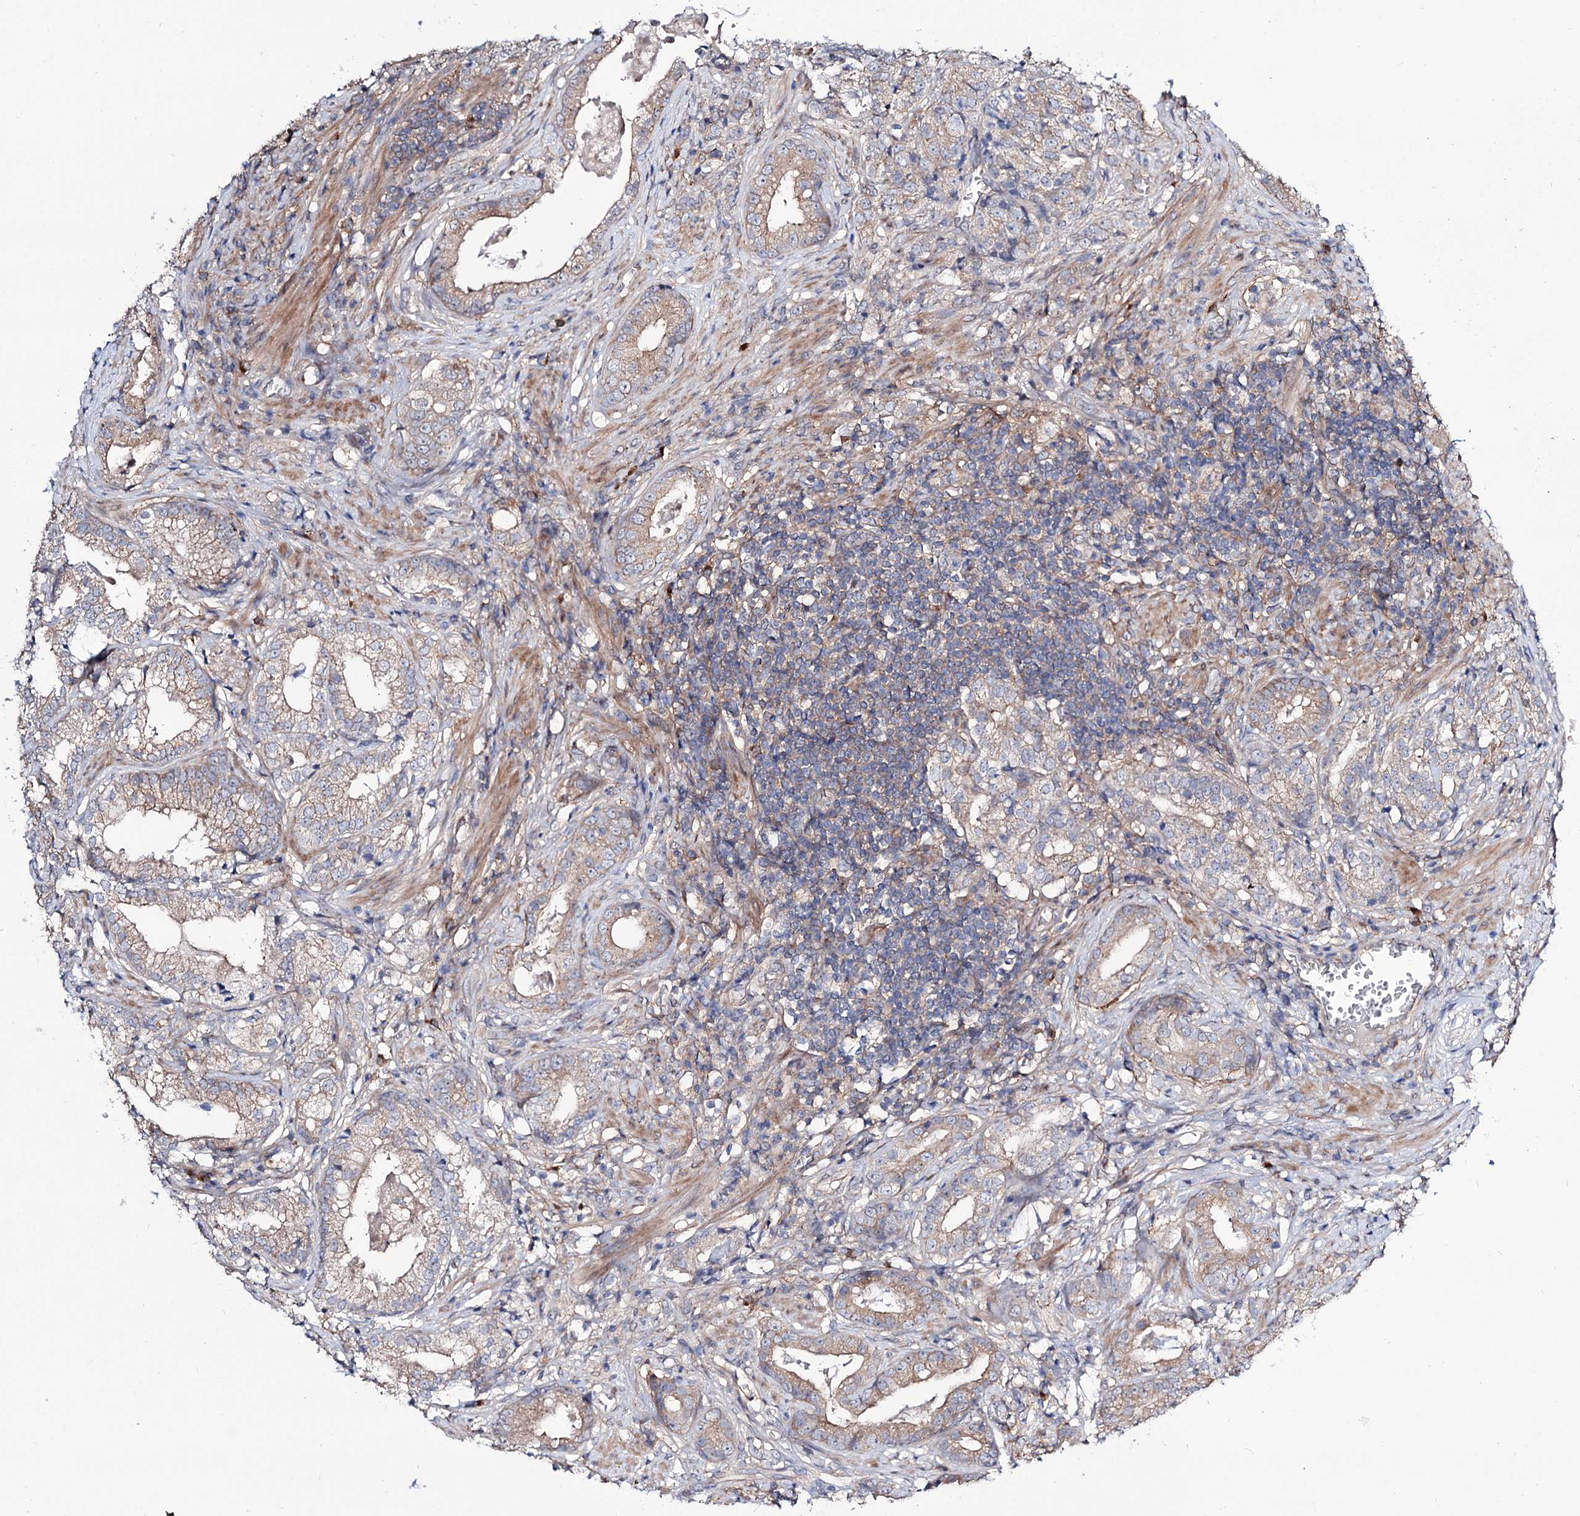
{"staining": {"intensity": "moderate", "quantity": ">75%", "location": "cytoplasmic/membranous"}, "tissue": "prostate cancer", "cell_type": "Tumor cells", "image_type": "cancer", "snomed": [{"axis": "morphology", "description": "Adenocarcinoma, High grade"}, {"axis": "topography", "description": "Prostate"}], "caption": "Brown immunohistochemical staining in prostate cancer demonstrates moderate cytoplasmic/membranous staining in approximately >75% of tumor cells. (DAB IHC with brightfield microscopy, high magnification).", "gene": "SEC24A", "patient": {"sex": "male", "age": 69}}